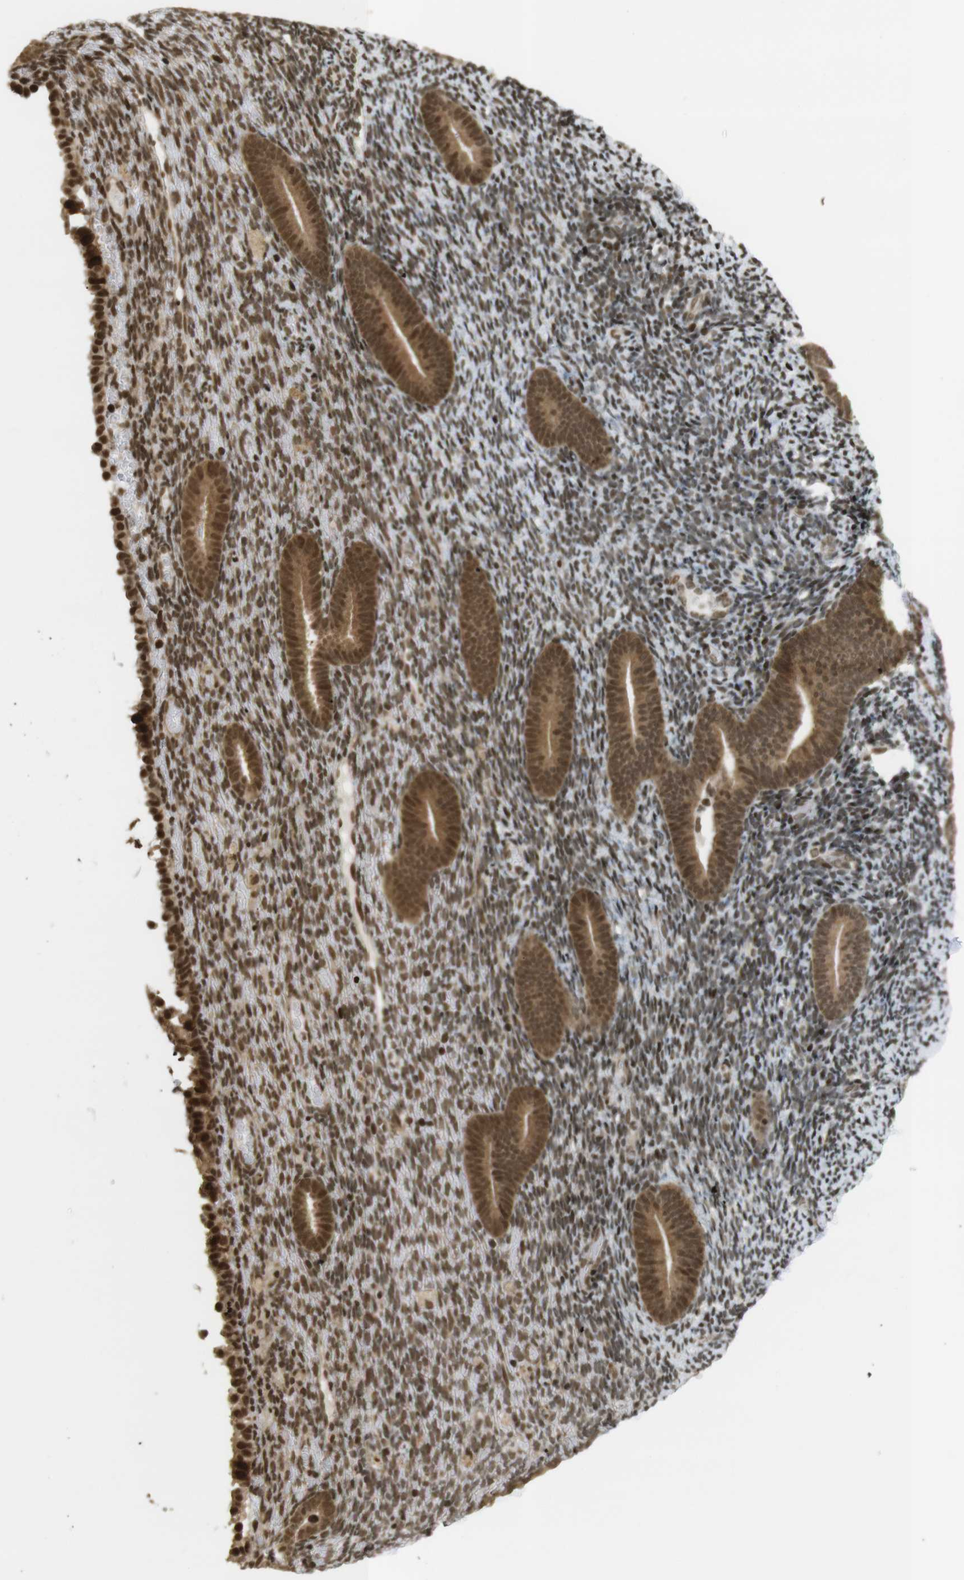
{"staining": {"intensity": "moderate", "quantity": ">75%", "location": "nuclear"}, "tissue": "endometrium", "cell_type": "Cells in endometrial stroma", "image_type": "normal", "snomed": [{"axis": "morphology", "description": "Normal tissue, NOS"}, {"axis": "topography", "description": "Endometrium"}], "caption": "This histopathology image displays IHC staining of normal human endometrium, with medium moderate nuclear expression in about >75% of cells in endometrial stroma.", "gene": "RUVBL2", "patient": {"sex": "female", "age": 51}}